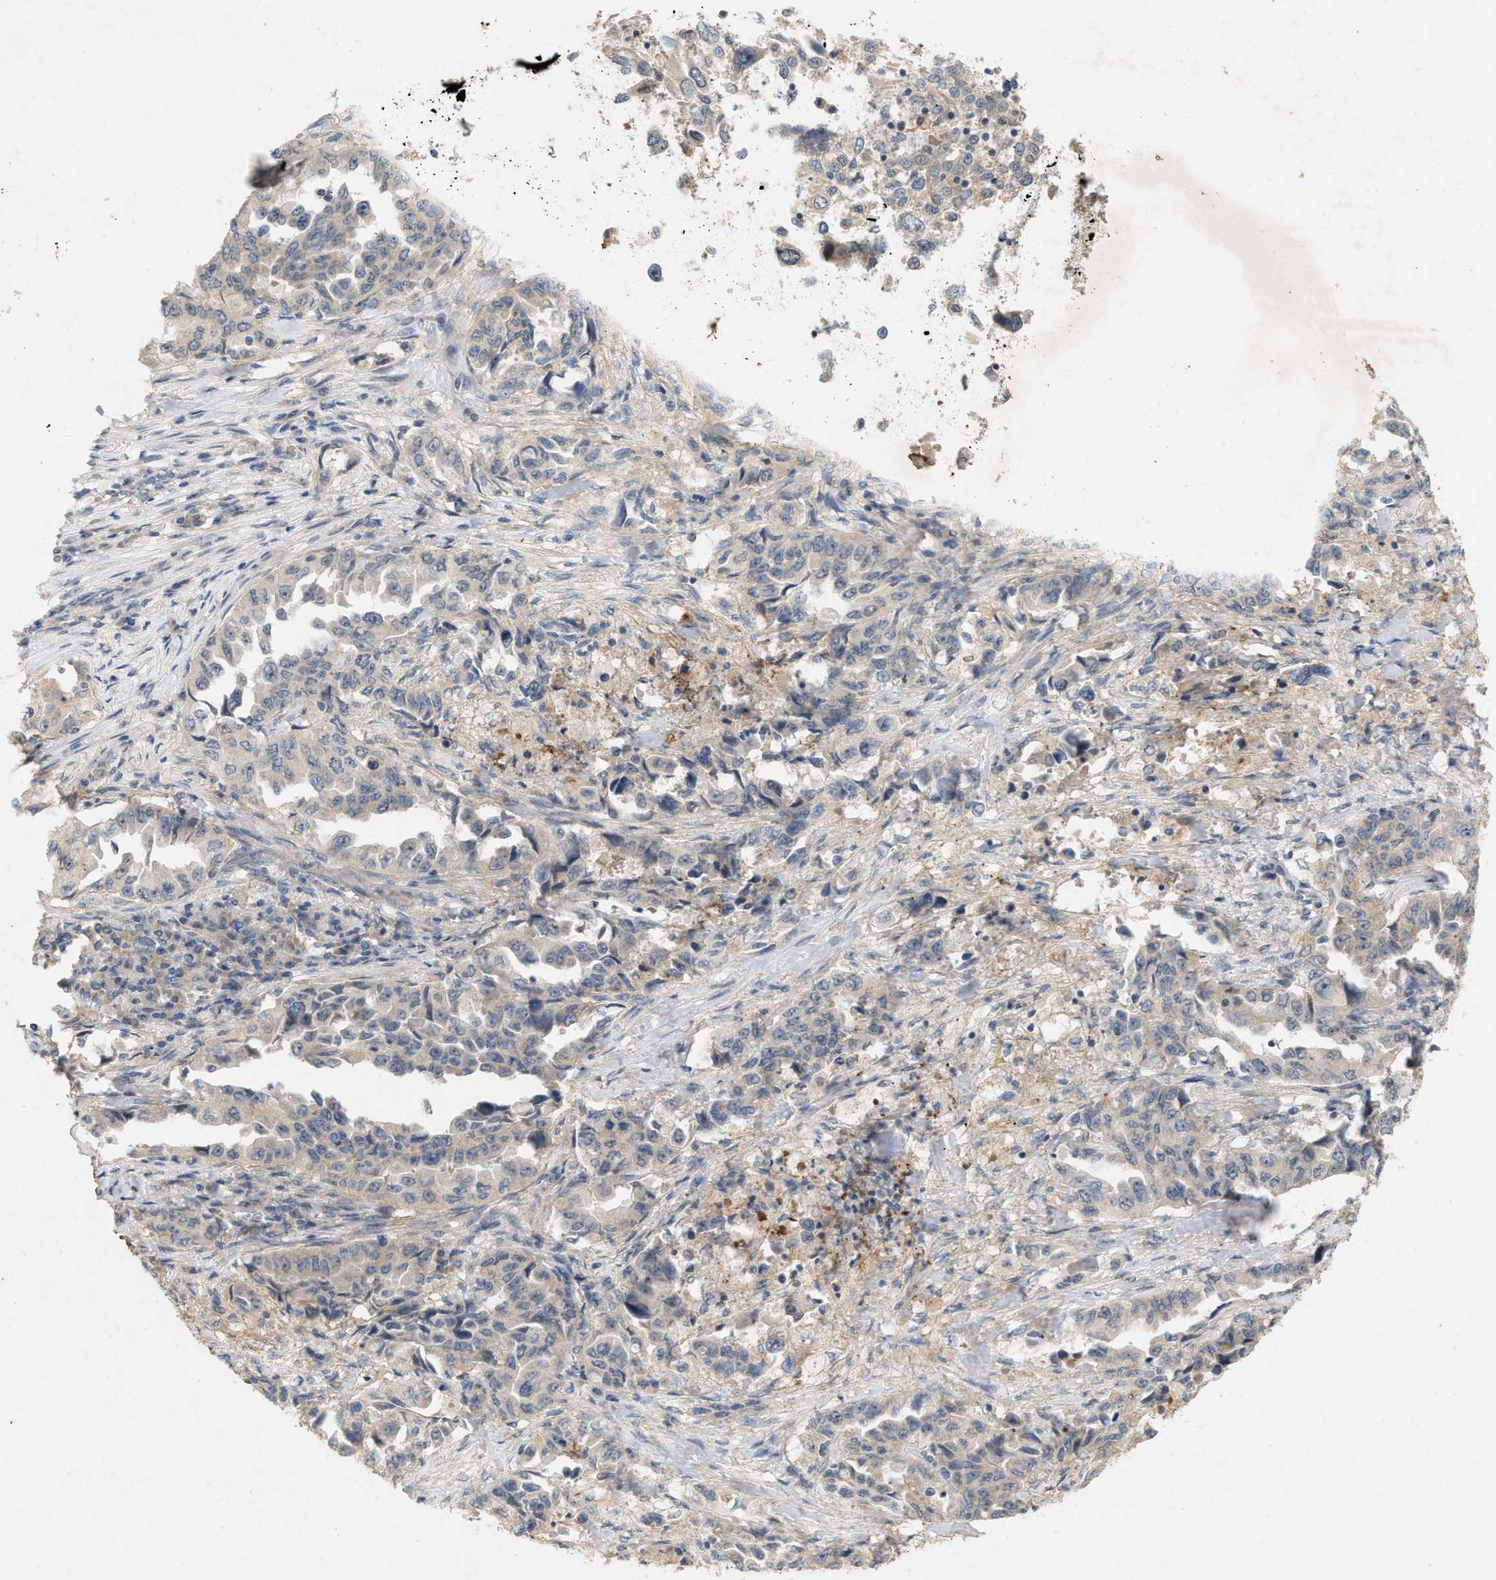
{"staining": {"intensity": "negative", "quantity": "none", "location": "none"}, "tissue": "lung cancer", "cell_type": "Tumor cells", "image_type": "cancer", "snomed": [{"axis": "morphology", "description": "Adenocarcinoma, NOS"}, {"axis": "topography", "description": "Lung"}], "caption": "A micrograph of lung cancer (adenocarcinoma) stained for a protein reveals no brown staining in tumor cells.", "gene": "DCAF7", "patient": {"sex": "female", "age": 51}}